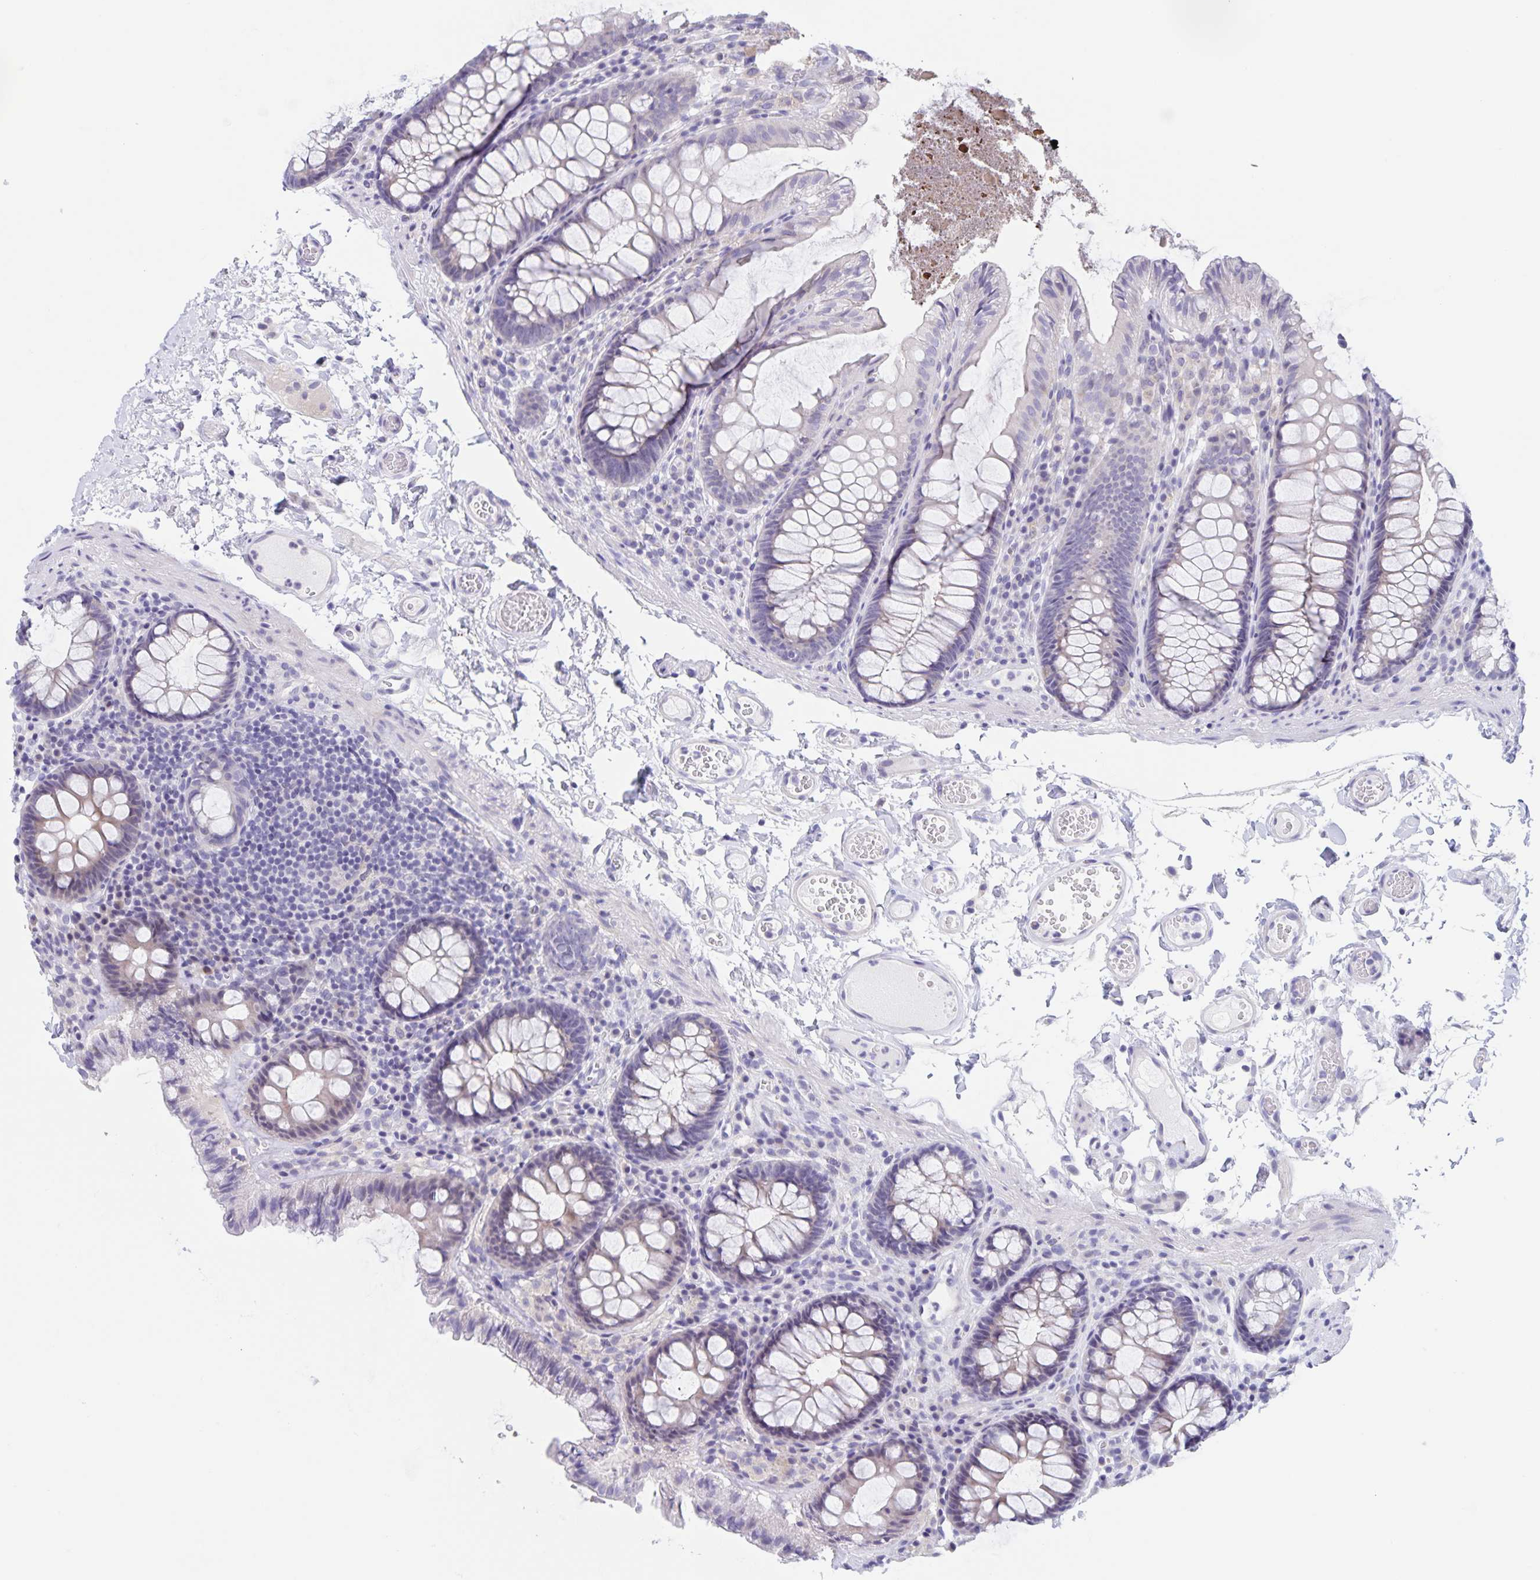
{"staining": {"intensity": "negative", "quantity": "none", "location": "none"}, "tissue": "colon", "cell_type": "Endothelial cells", "image_type": "normal", "snomed": [{"axis": "morphology", "description": "Normal tissue, NOS"}, {"axis": "topography", "description": "Colon"}, {"axis": "topography", "description": "Peripheral nerve tissue"}], "caption": "Immunohistochemical staining of normal human colon exhibits no significant staining in endothelial cells.", "gene": "DMGDH", "patient": {"sex": "male", "age": 84}}